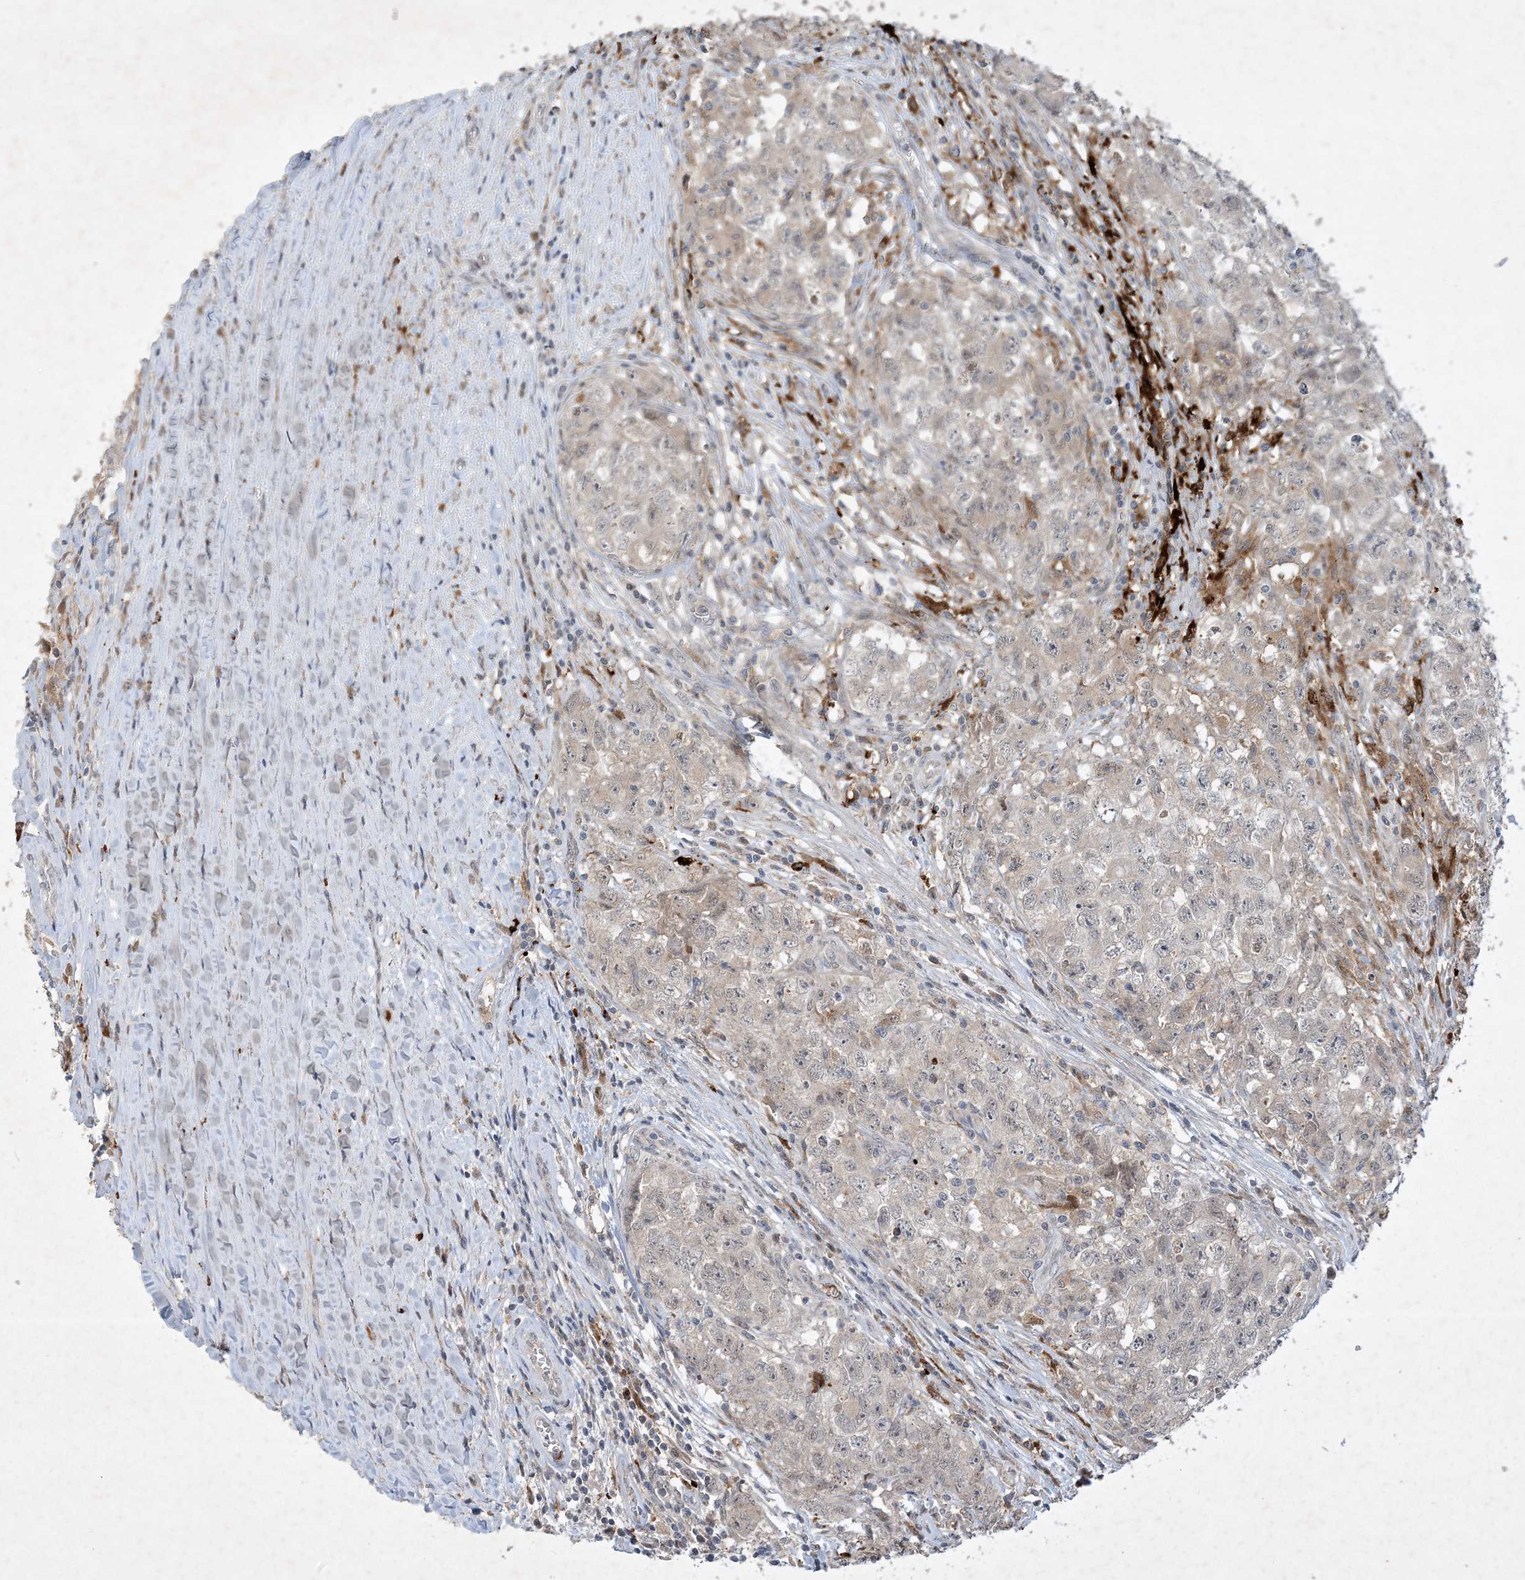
{"staining": {"intensity": "weak", "quantity": "25%-75%", "location": "nuclear"}, "tissue": "testis cancer", "cell_type": "Tumor cells", "image_type": "cancer", "snomed": [{"axis": "morphology", "description": "Seminoma, NOS"}, {"axis": "morphology", "description": "Carcinoma, Embryonal, NOS"}, {"axis": "topography", "description": "Testis"}], "caption": "Protein analysis of testis seminoma tissue reveals weak nuclear staining in about 25%-75% of tumor cells. The staining was performed using DAB (3,3'-diaminobenzidine) to visualize the protein expression in brown, while the nuclei were stained in blue with hematoxylin (Magnification: 20x).", "gene": "THG1L", "patient": {"sex": "male", "age": 43}}